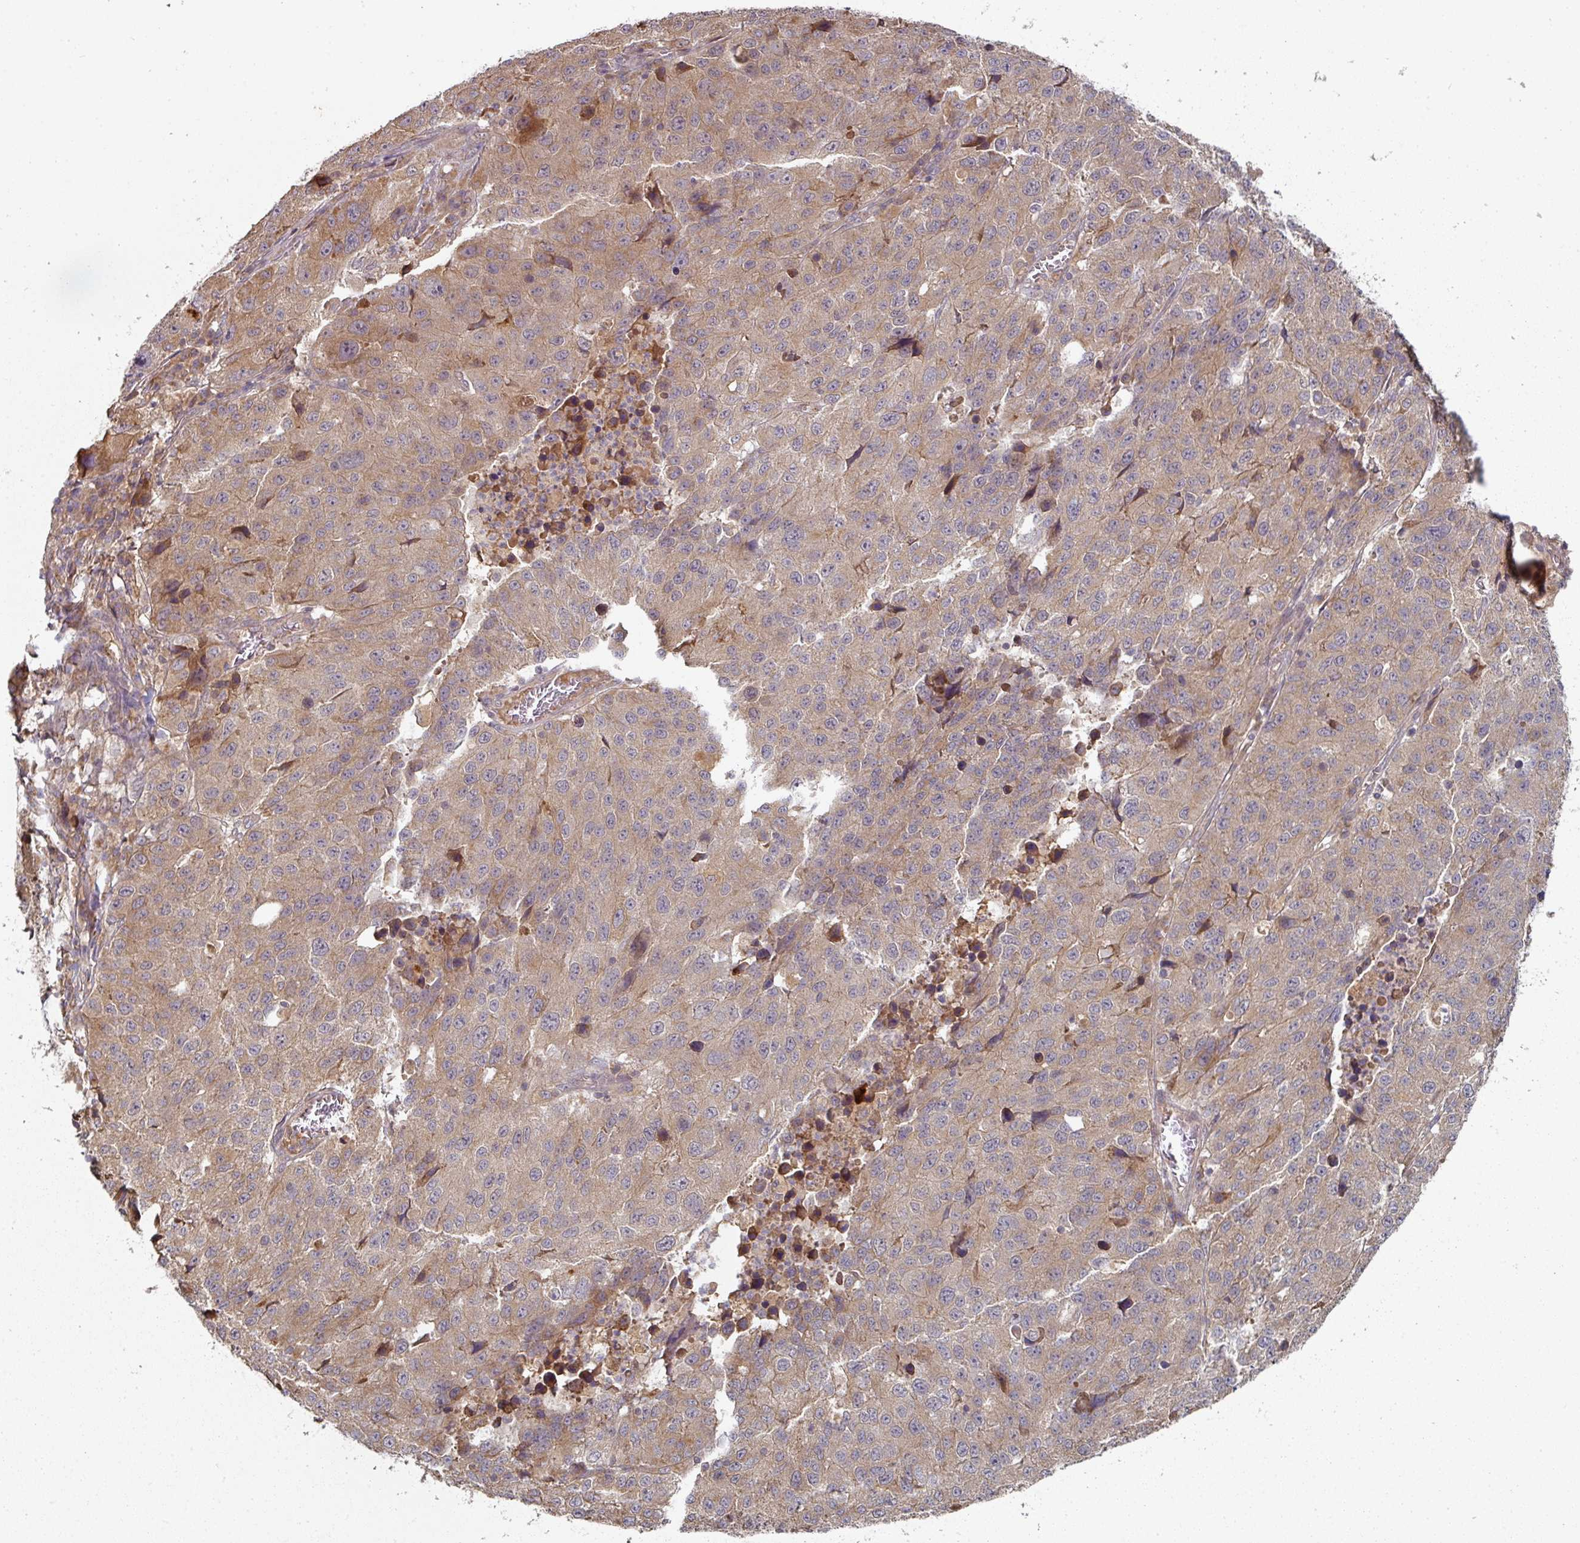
{"staining": {"intensity": "moderate", "quantity": ">75%", "location": "cytoplasmic/membranous"}, "tissue": "stomach cancer", "cell_type": "Tumor cells", "image_type": "cancer", "snomed": [{"axis": "morphology", "description": "Adenocarcinoma, NOS"}, {"axis": "topography", "description": "Stomach"}], "caption": "Immunohistochemistry histopathology image of neoplastic tissue: human stomach cancer (adenocarcinoma) stained using immunohistochemistry (IHC) exhibits medium levels of moderate protein expression localized specifically in the cytoplasmic/membranous of tumor cells, appearing as a cytoplasmic/membranous brown color.", "gene": "CEP95", "patient": {"sex": "male", "age": 71}}